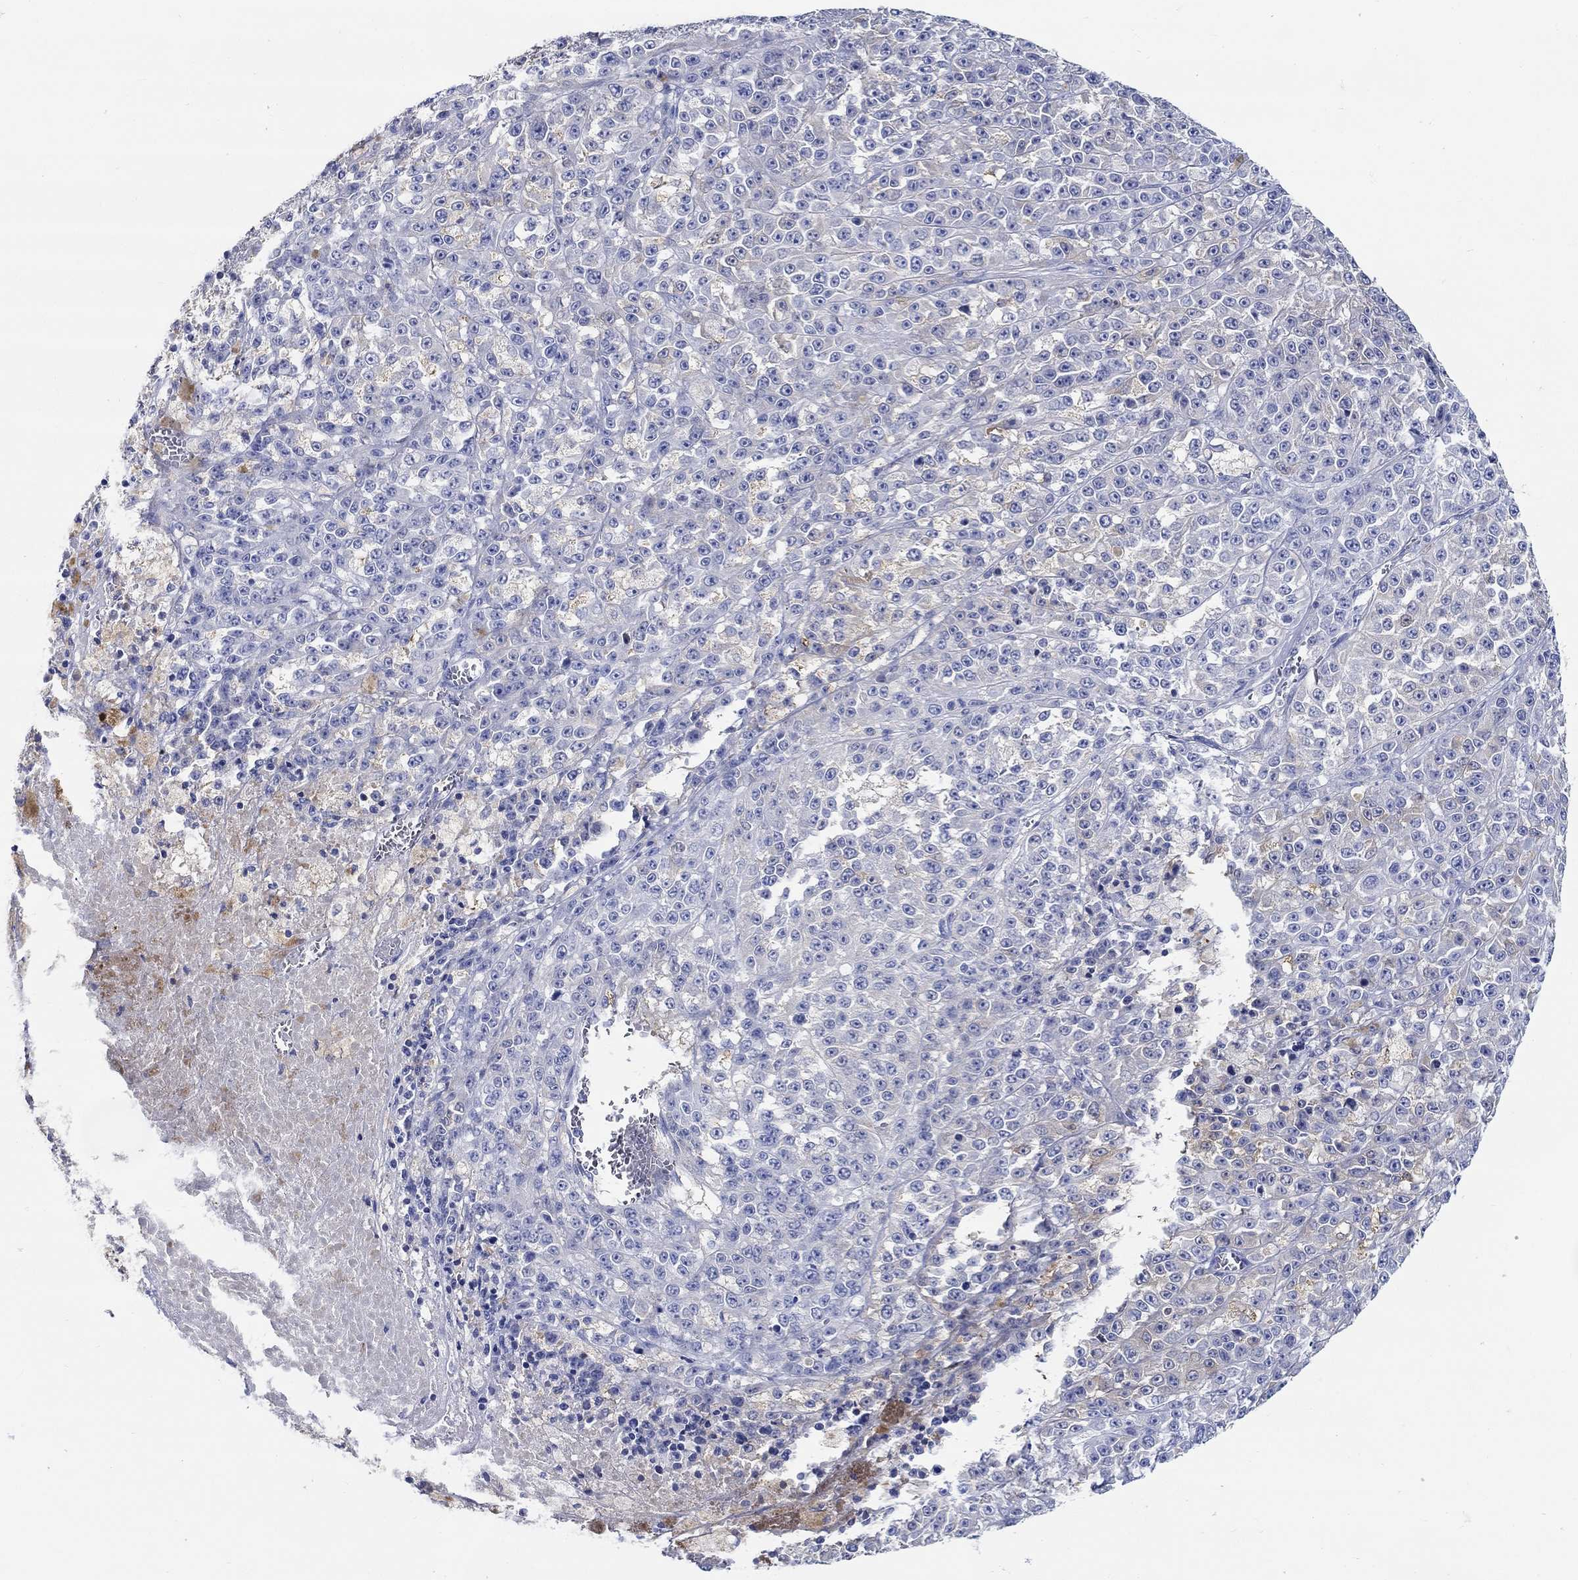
{"staining": {"intensity": "negative", "quantity": "none", "location": "none"}, "tissue": "melanoma", "cell_type": "Tumor cells", "image_type": "cancer", "snomed": [{"axis": "morphology", "description": "Malignant melanoma, NOS"}, {"axis": "topography", "description": "Skin"}], "caption": "The IHC image has no significant positivity in tumor cells of melanoma tissue. Nuclei are stained in blue.", "gene": "FBXO2", "patient": {"sex": "female", "age": 58}}